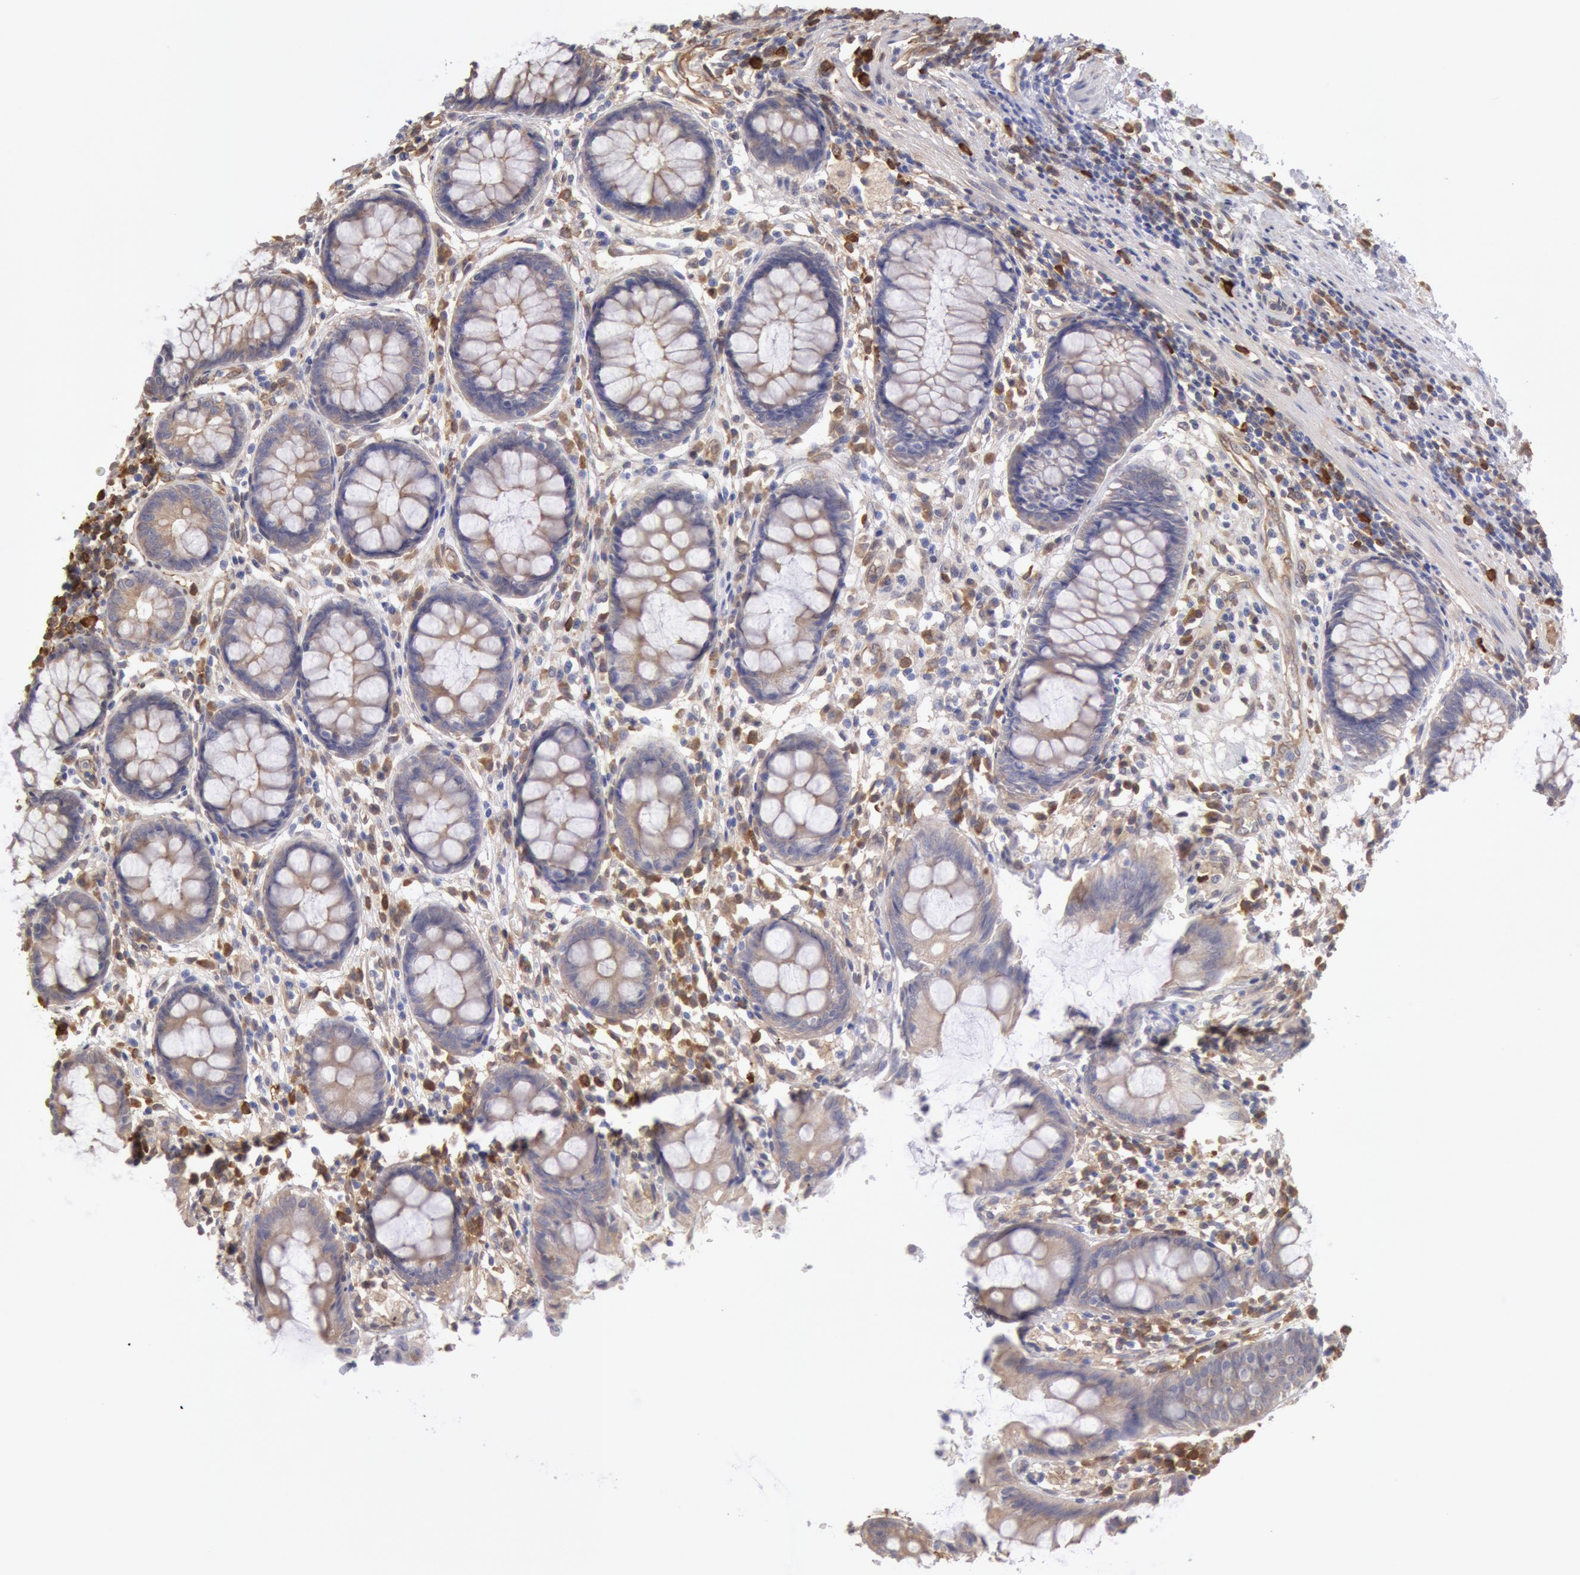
{"staining": {"intensity": "weak", "quantity": "25%-75%", "location": "cytoplasmic/membranous"}, "tissue": "rectum", "cell_type": "Glandular cells", "image_type": "normal", "snomed": [{"axis": "morphology", "description": "Normal tissue, NOS"}, {"axis": "topography", "description": "Rectum"}], "caption": "Human rectum stained with a brown dye demonstrates weak cytoplasmic/membranous positive positivity in approximately 25%-75% of glandular cells.", "gene": "CCDC50", "patient": {"sex": "female", "age": 66}}